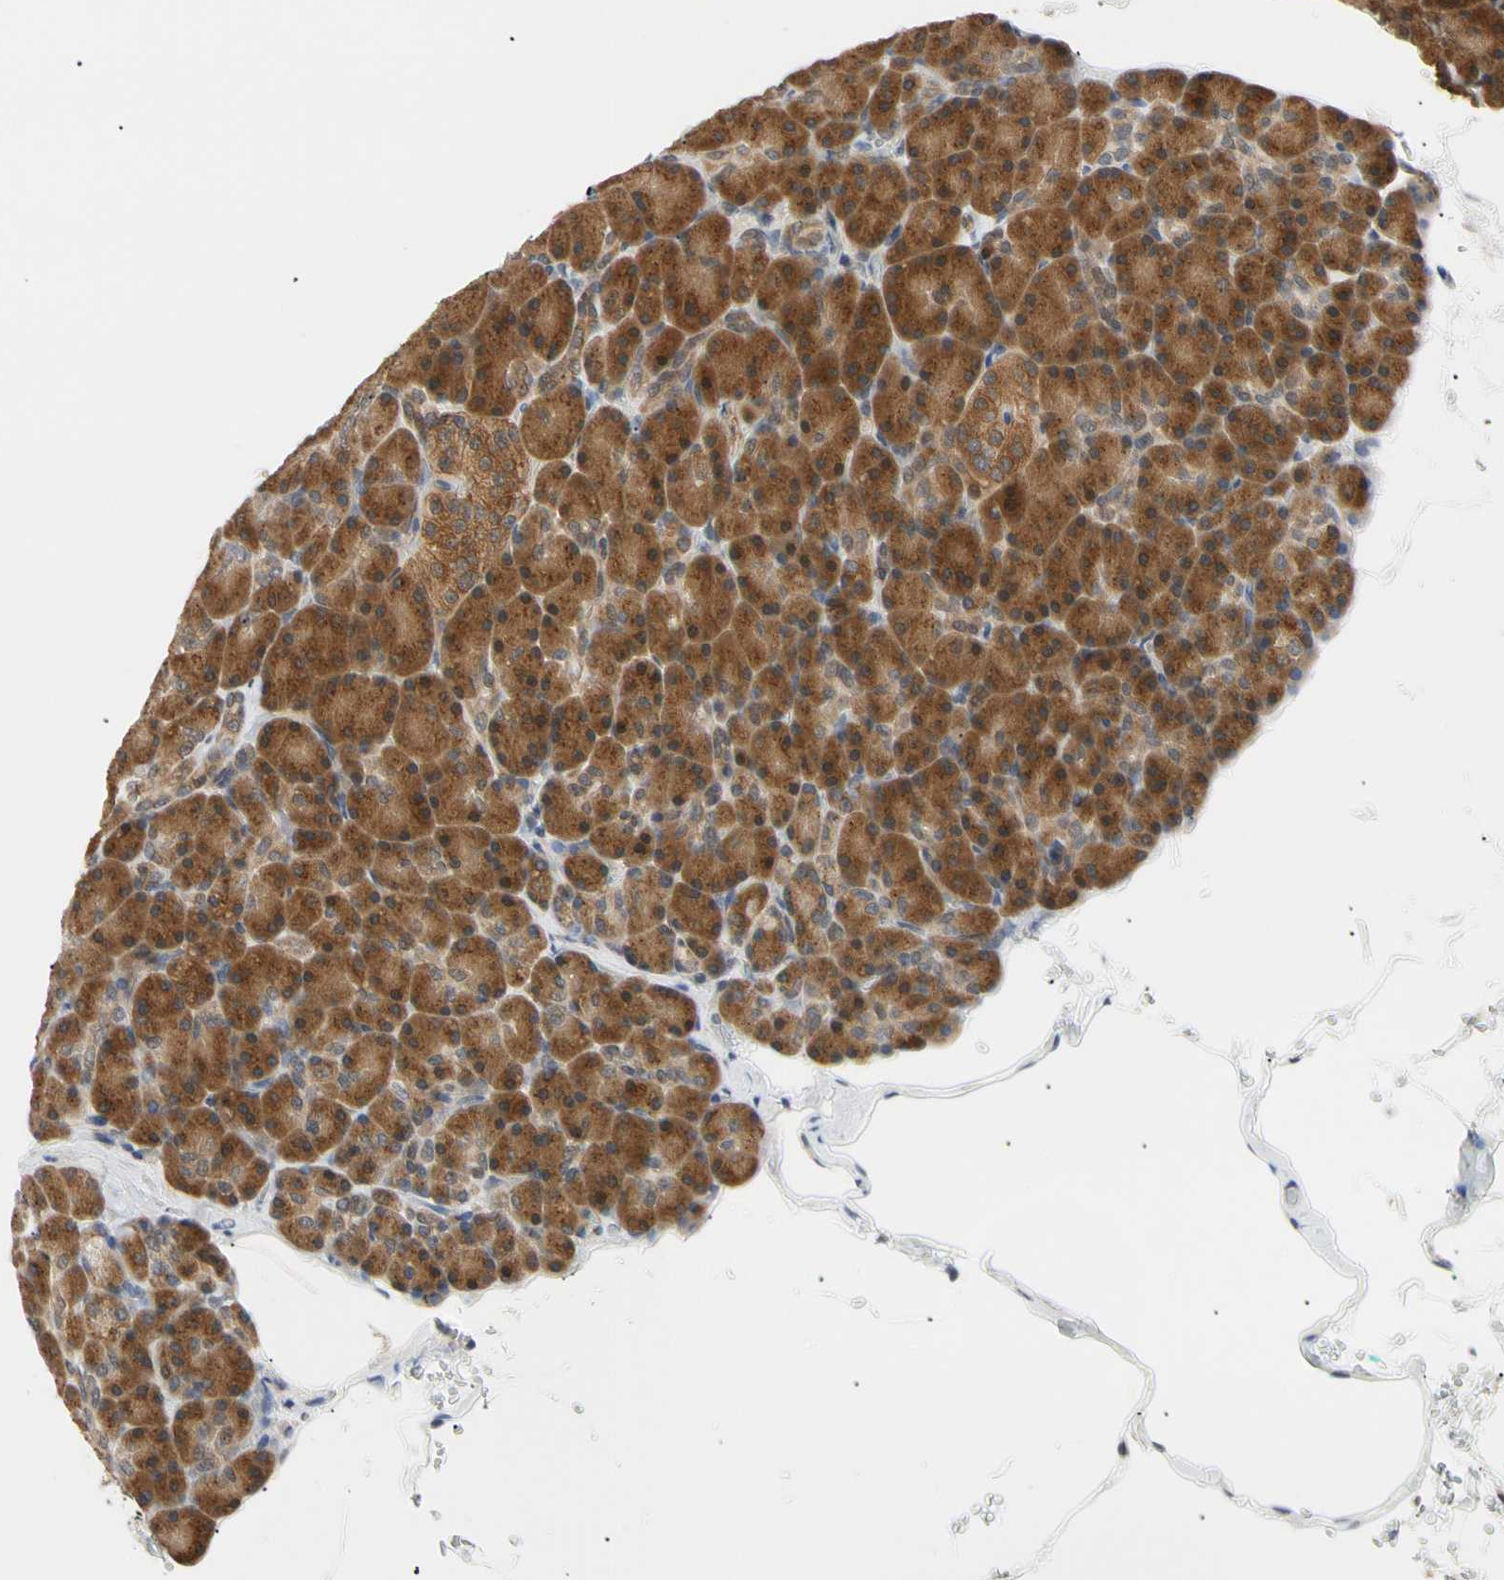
{"staining": {"intensity": "strong", "quantity": ">75%", "location": "cytoplasmic/membranous,nuclear"}, "tissue": "pancreas", "cell_type": "Exocrine glandular cells", "image_type": "normal", "snomed": [{"axis": "morphology", "description": "Normal tissue, NOS"}, {"axis": "topography", "description": "Pancreas"}], "caption": "Immunohistochemical staining of benign pancreas exhibits strong cytoplasmic/membranous,nuclear protein positivity in approximately >75% of exocrine glandular cells.", "gene": "SEC23B", "patient": {"sex": "female", "age": 43}}